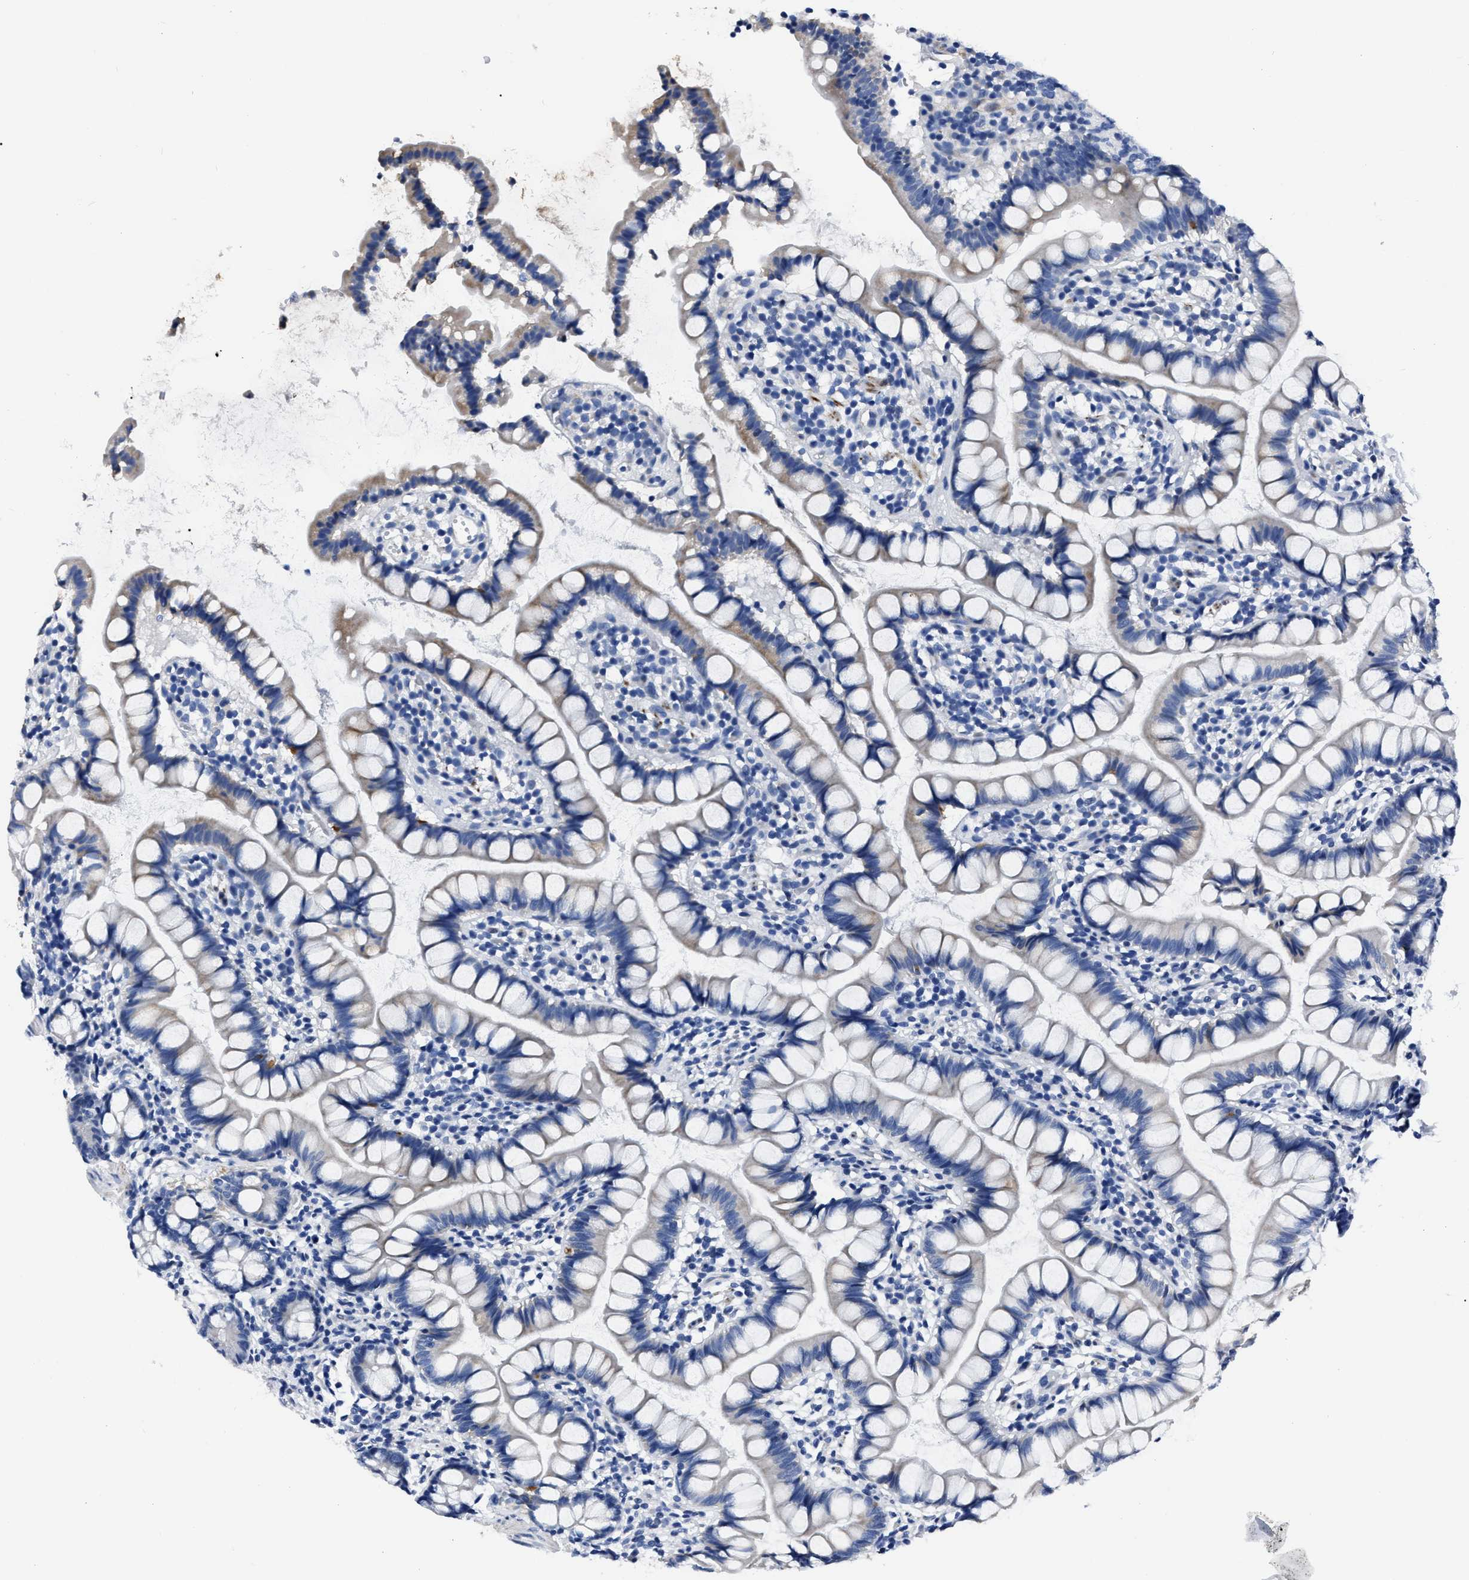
{"staining": {"intensity": "negative", "quantity": "none", "location": "none"}, "tissue": "small intestine", "cell_type": "Glandular cells", "image_type": "normal", "snomed": [{"axis": "morphology", "description": "Normal tissue, NOS"}, {"axis": "topography", "description": "Small intestine"}], "caption": "Protein analysis of benign small intestine demonstrates no significant expression in glandular cells. Nuclei are stained in blue.", "gene": "MOV10L1", "patient": {"sex": "female", "age": 84}}